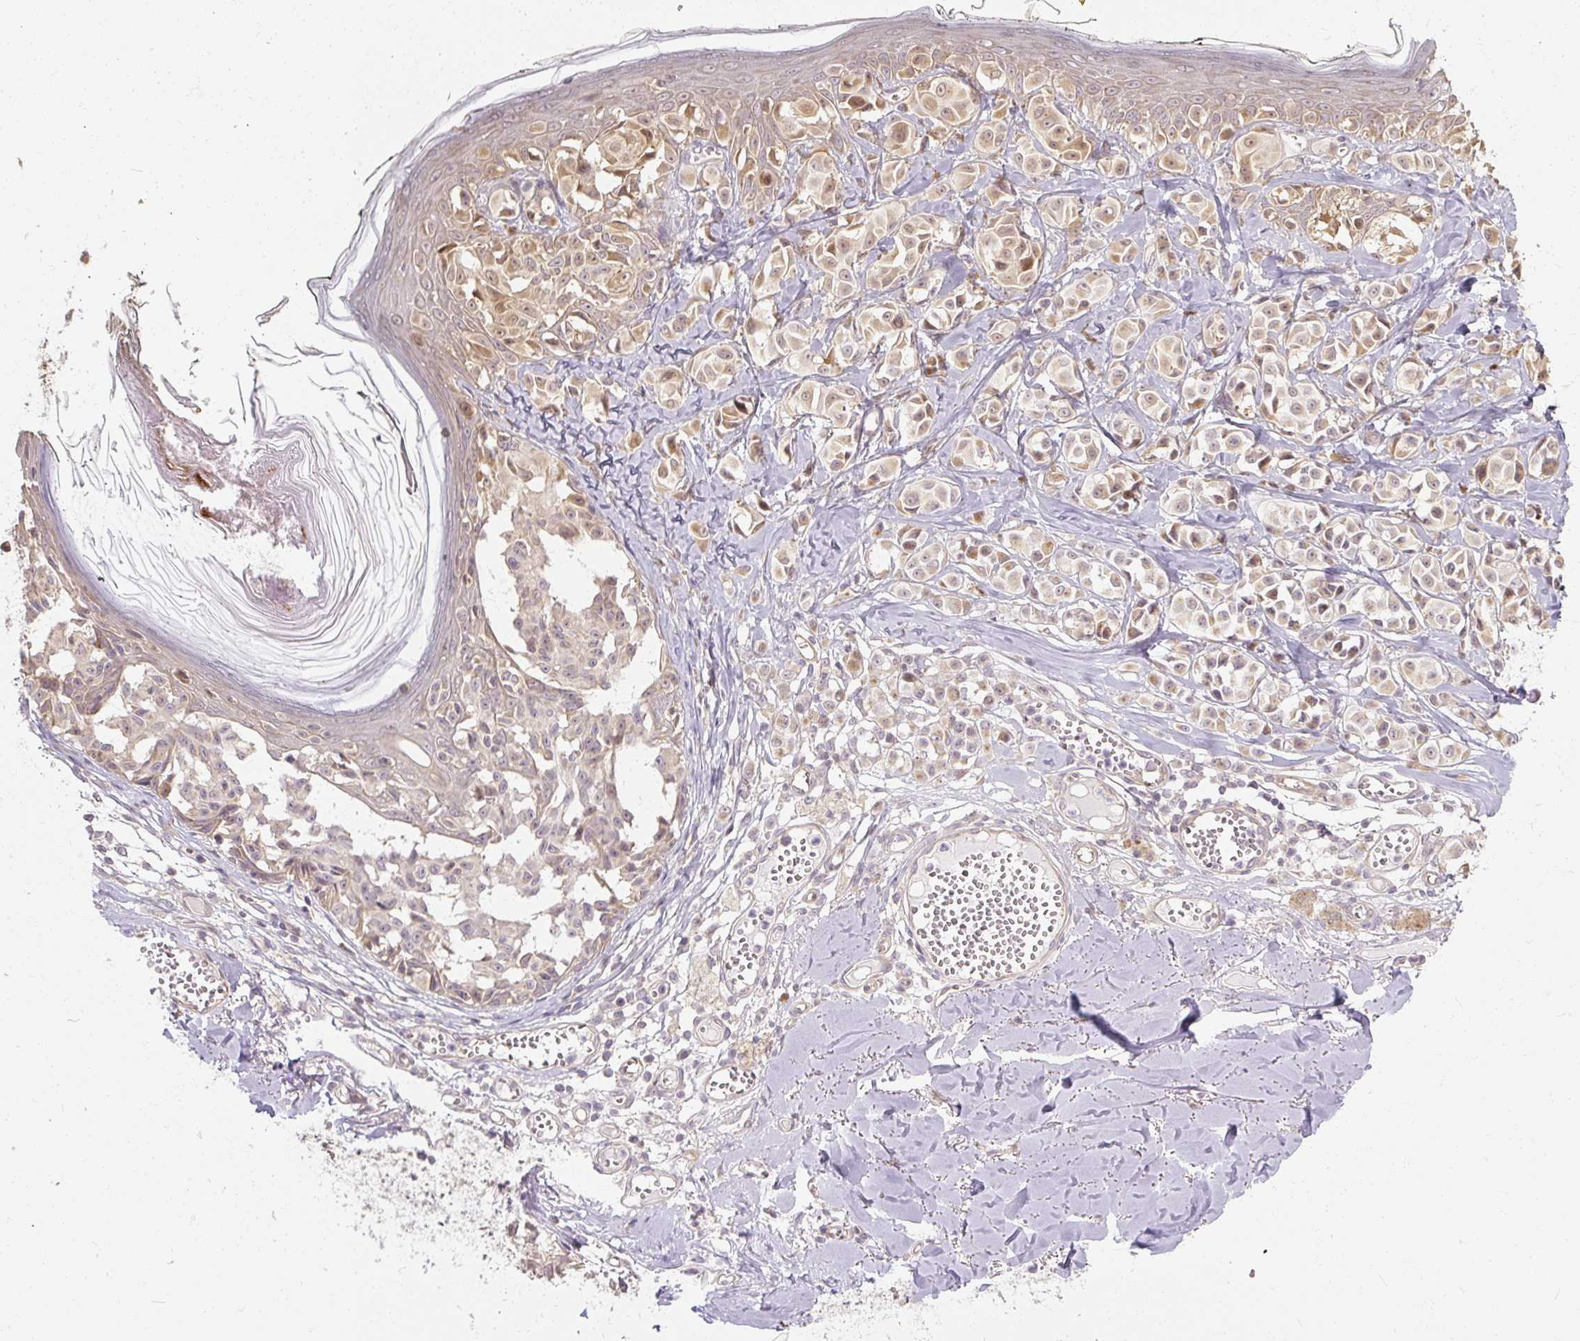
{"staining": {"intensity": "weak", "quantity": "25%-75%", "location": "cytoplasmic/membranous,nuclear"}, "tissue": "melanoma", "cell_type": "Tumor cells", "image_type": "cancer", "snomed": [{"axis": "morphology", "description": "Malignant melanoma, NOS"}, {"axis": "topography", "description": "Skin"}], "caption": "This micrograph reveals immunohistochemistry (IHC) staining of malignant melanoma, with low weak cytoplasmic/membranous and nuclear staining in approximately 25%-75% of tumor cells.", "gene": "RB1CC1", "patient": {"sex": "female", "age": 43}}